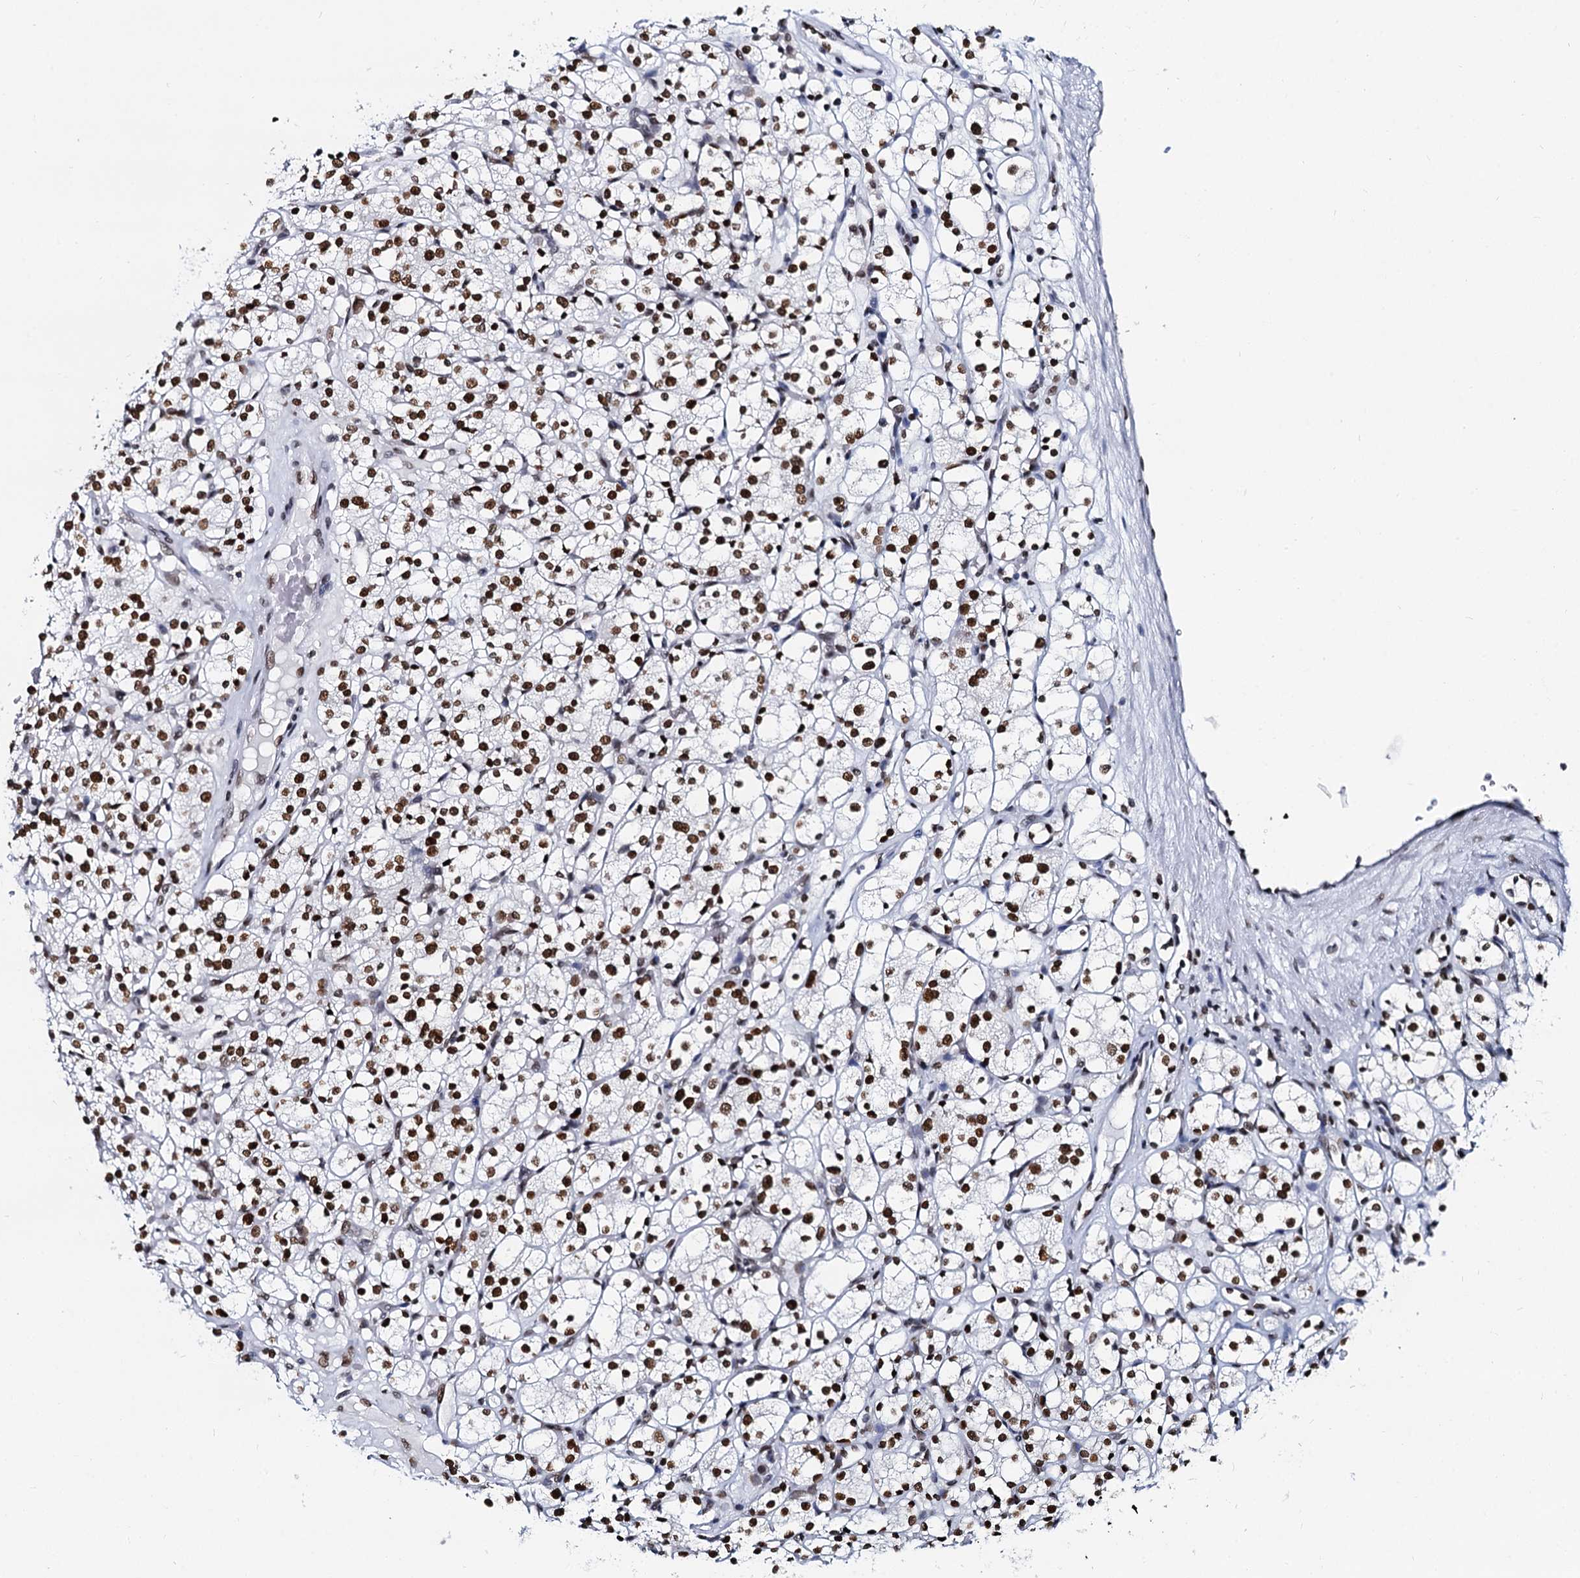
{"staining": {"intensity": "strong", "quantity": ">75%", "location": "nuclear"}, "tissue": "renal cancer", "cell_type": "Tumor cells", "image_type": "cancer", "snomed": [{"axis": "morphology", "description": "Adenocarcinoma, NOS"}, {"axis": "topography", "description": "Kidney"}], "caption": "Immunohistochemical staining of adenocarcinoma (renal) exhibits high levels of strong nuclear protein positivity in approximately >75% of tumor cells.", "gene": "CMAS", "patient": {"sex": "male", "age": 77}}